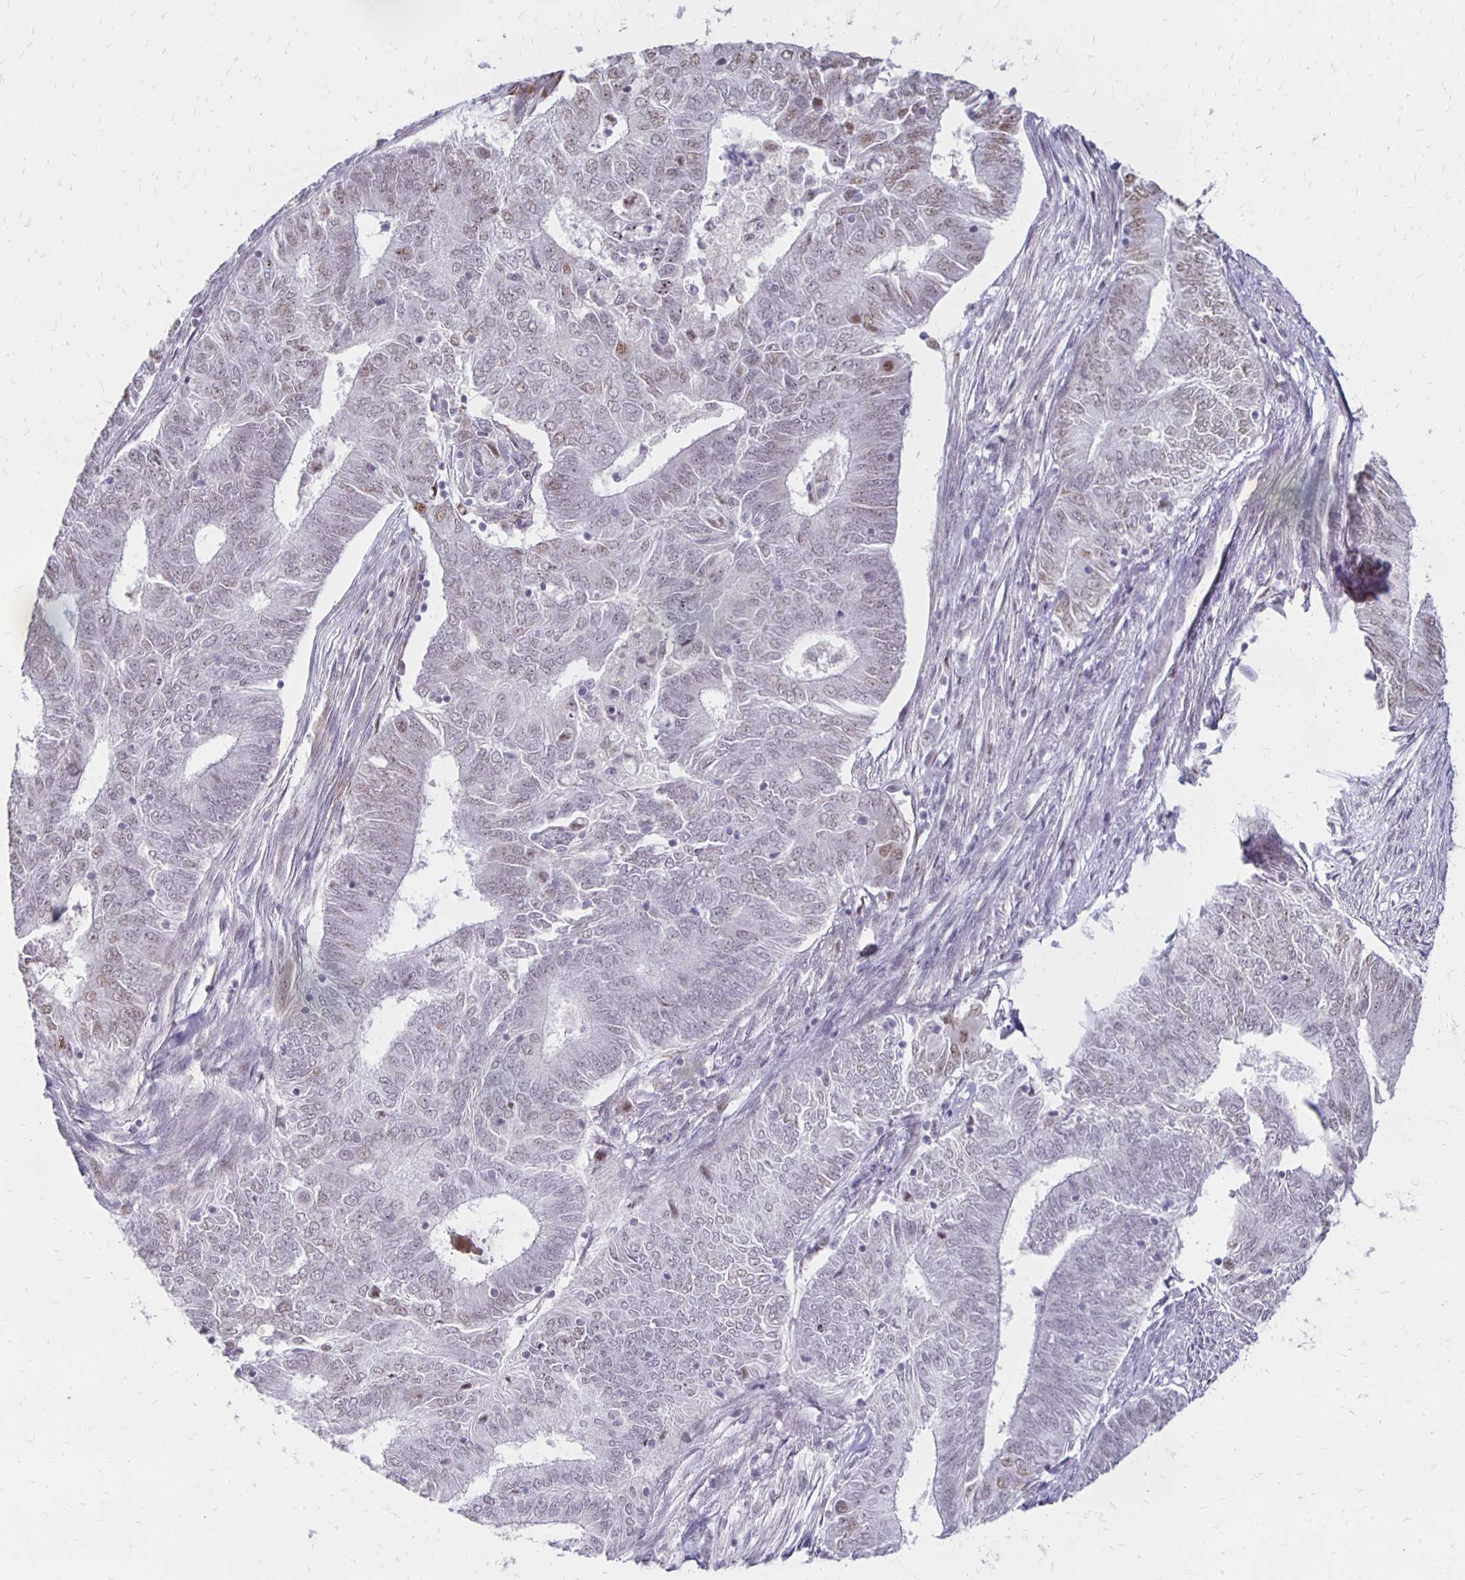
{"staining": {"intensity": "negative", "quantity": "none", "location": "none"}, "tissue": "endometrial cancer", "cell_type": "Tumor cells", "image_type": "cancer", "snomed": [{"axis": "morphology", "description": "Adenocarcinoma, NOS"}, {"axis": "topography", "description": "Endometrium"}], "caption": "An IHC histopathology image of endometrial cancer (adenocarcinoma) is shown. There is no staining in tumor cells of endometrial cancer (adenocarcinoma).", "gene": "DAGLA", "patient": {"sex": "female", "age": 62}}